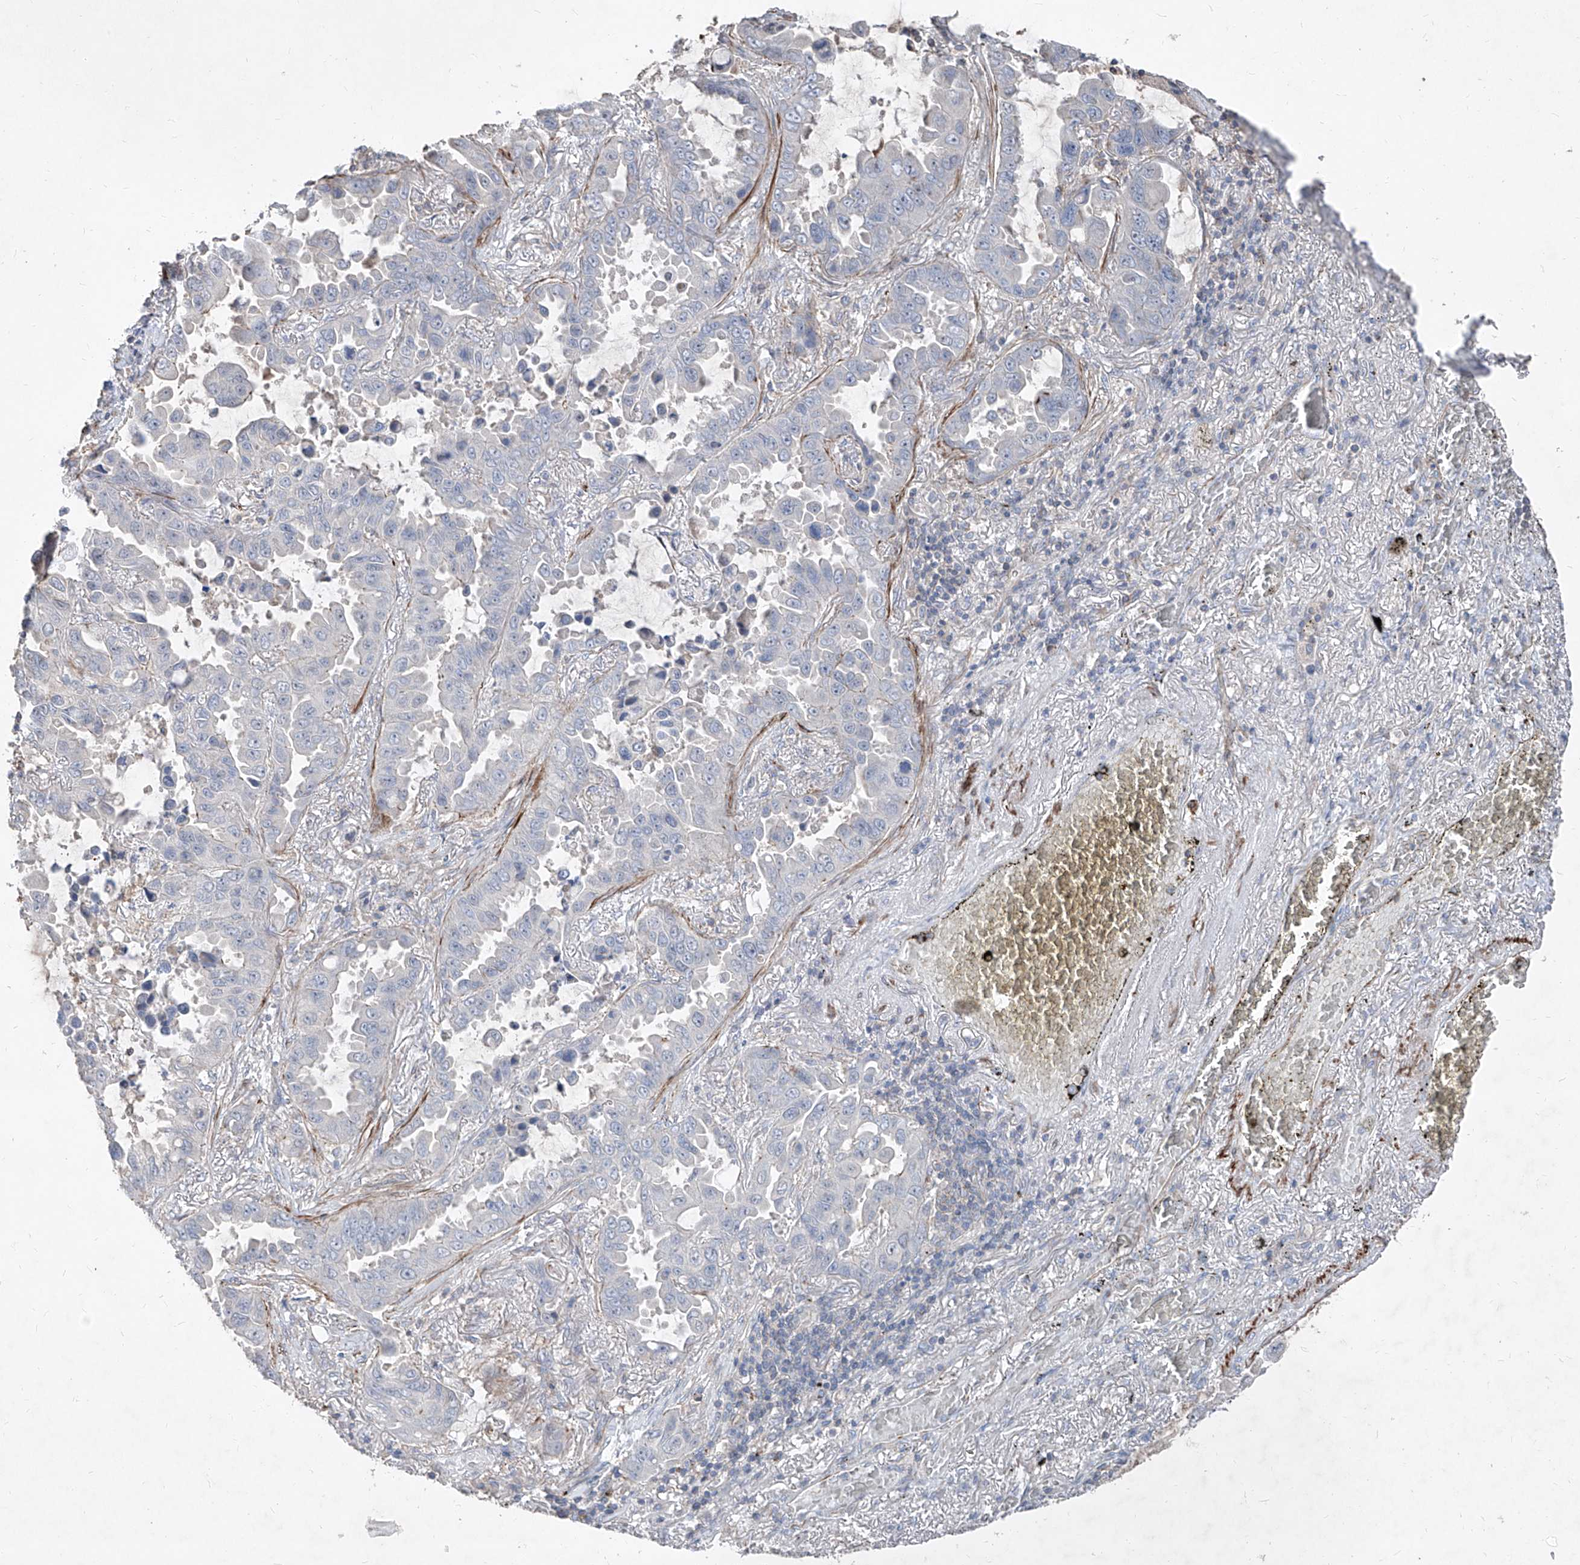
{"staining": {"intensity": "weak", "quantity": "<25%", "location": "cytoplasmic/membranous"}, "tissue": "lung cancer", "cell_type": "Tumor cells", "image_type": "cancer", "snomed": [{"axis": "morphology", "description": "Adenocarcinoma, NOS"}, {"axis": "topography", "description": "Lung"}], "caption": "IHC micrograph of neoplastic tissue: human lung adenocarcinoma stained with DAB (3,3'-diaminobenzidine) displays no significant protein expression in tumor cells. Brightfield microscopy of IHC stained with DAB (3,3'-diaminobenzidine) (brown) and hematoxylin (blue), captured at high magnification.", "gene": "UFD1", "patient": {"sex": "male", "age": 64}}